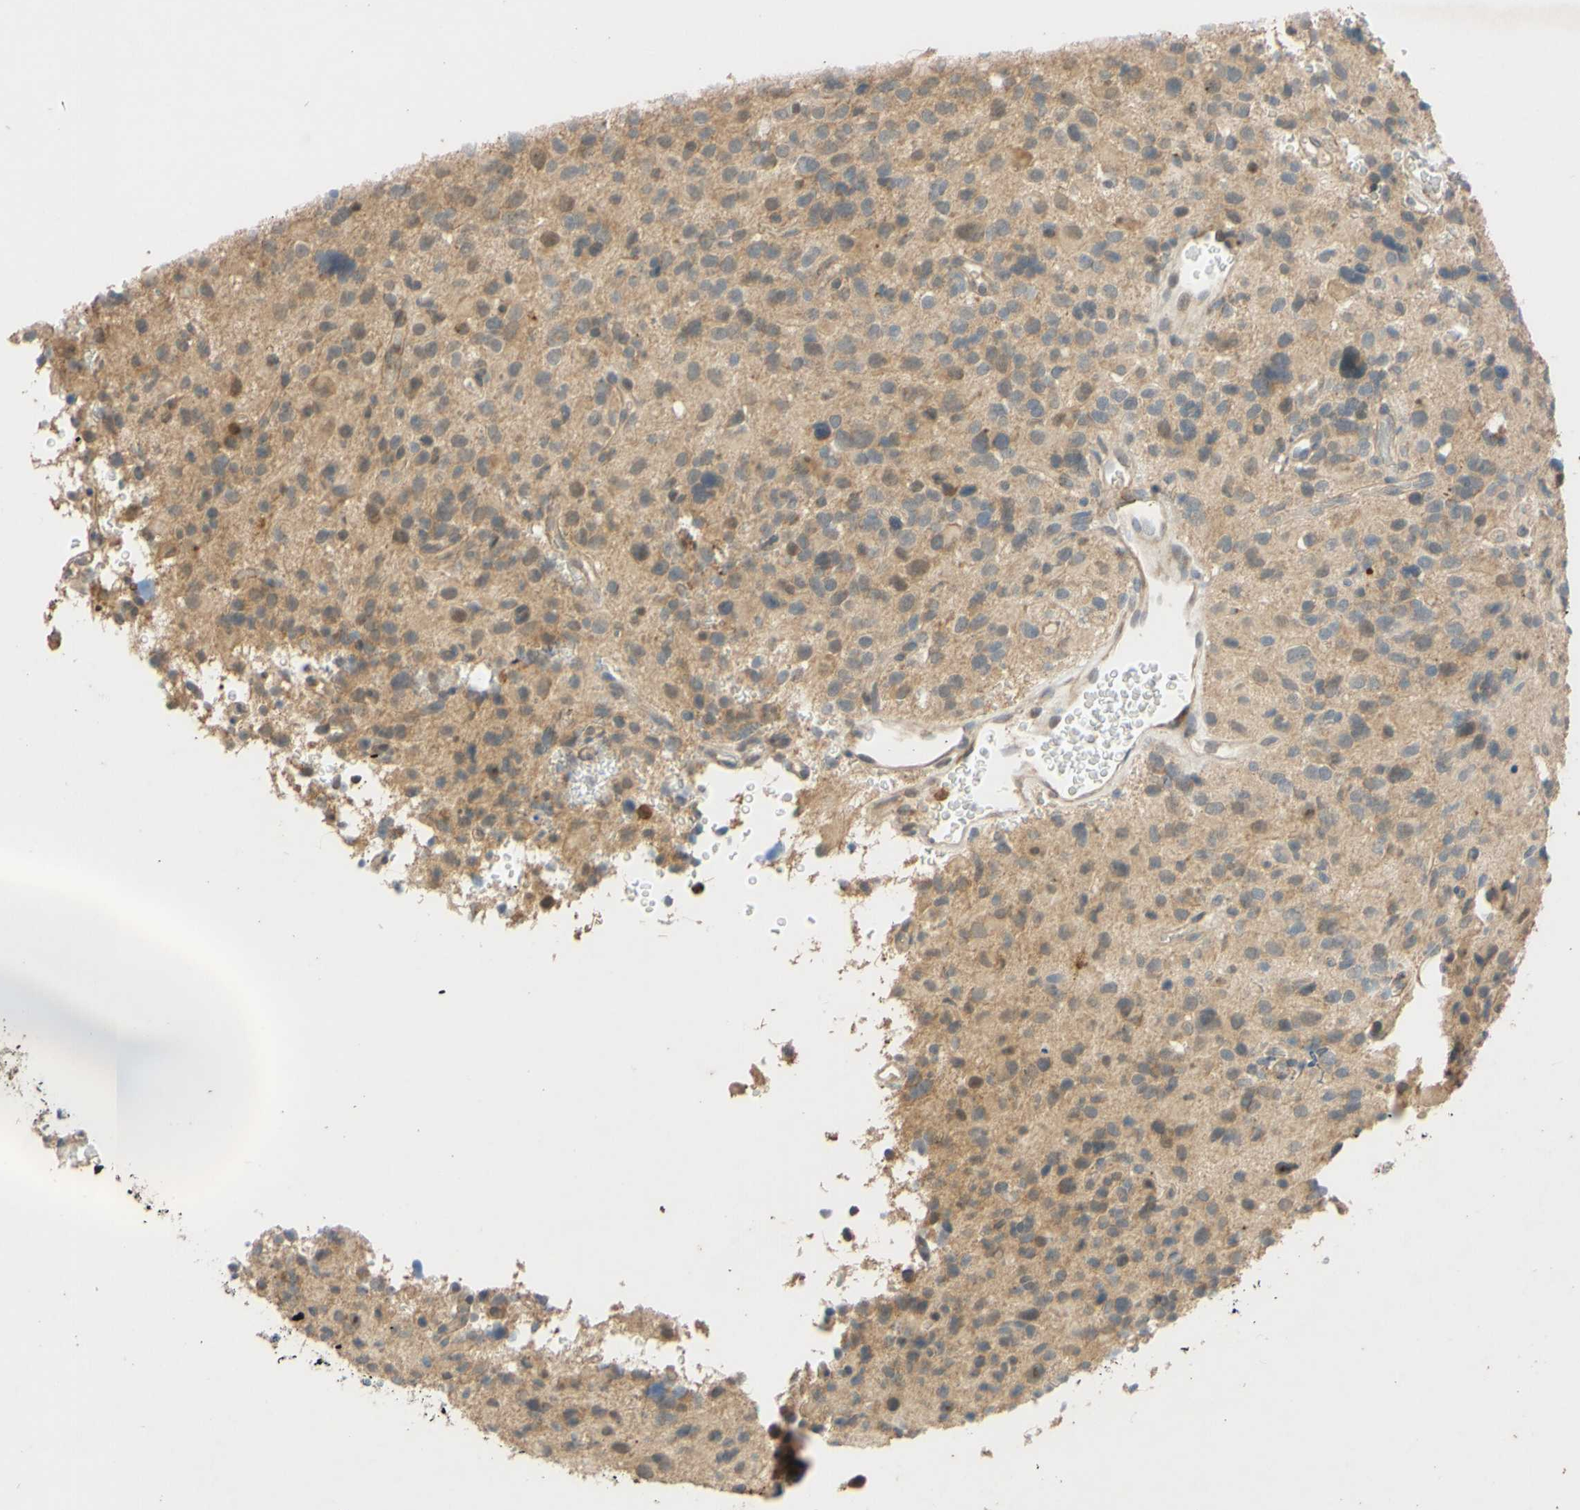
{"staining": {"intensity": "weak", "quantity": ">75%", "location": "cytoplasmic/membranous"}, "tissue": "glioma", "cell_type": "Tumor cells", "image_type": "cancer", "snomed": [{"axis": "morphology", "description": "Glioma, malignant, High grade"}, {"axis": "topography", "description": "Brain"}], "caption": "This is a micrograph of IHC staining of high-grade glioma (malignant), which shows weak positivity in the cytoplasmic/membranous of tumor cells.", "gene": "GATA1", "patient": {"sex": "male", "age": 48}}